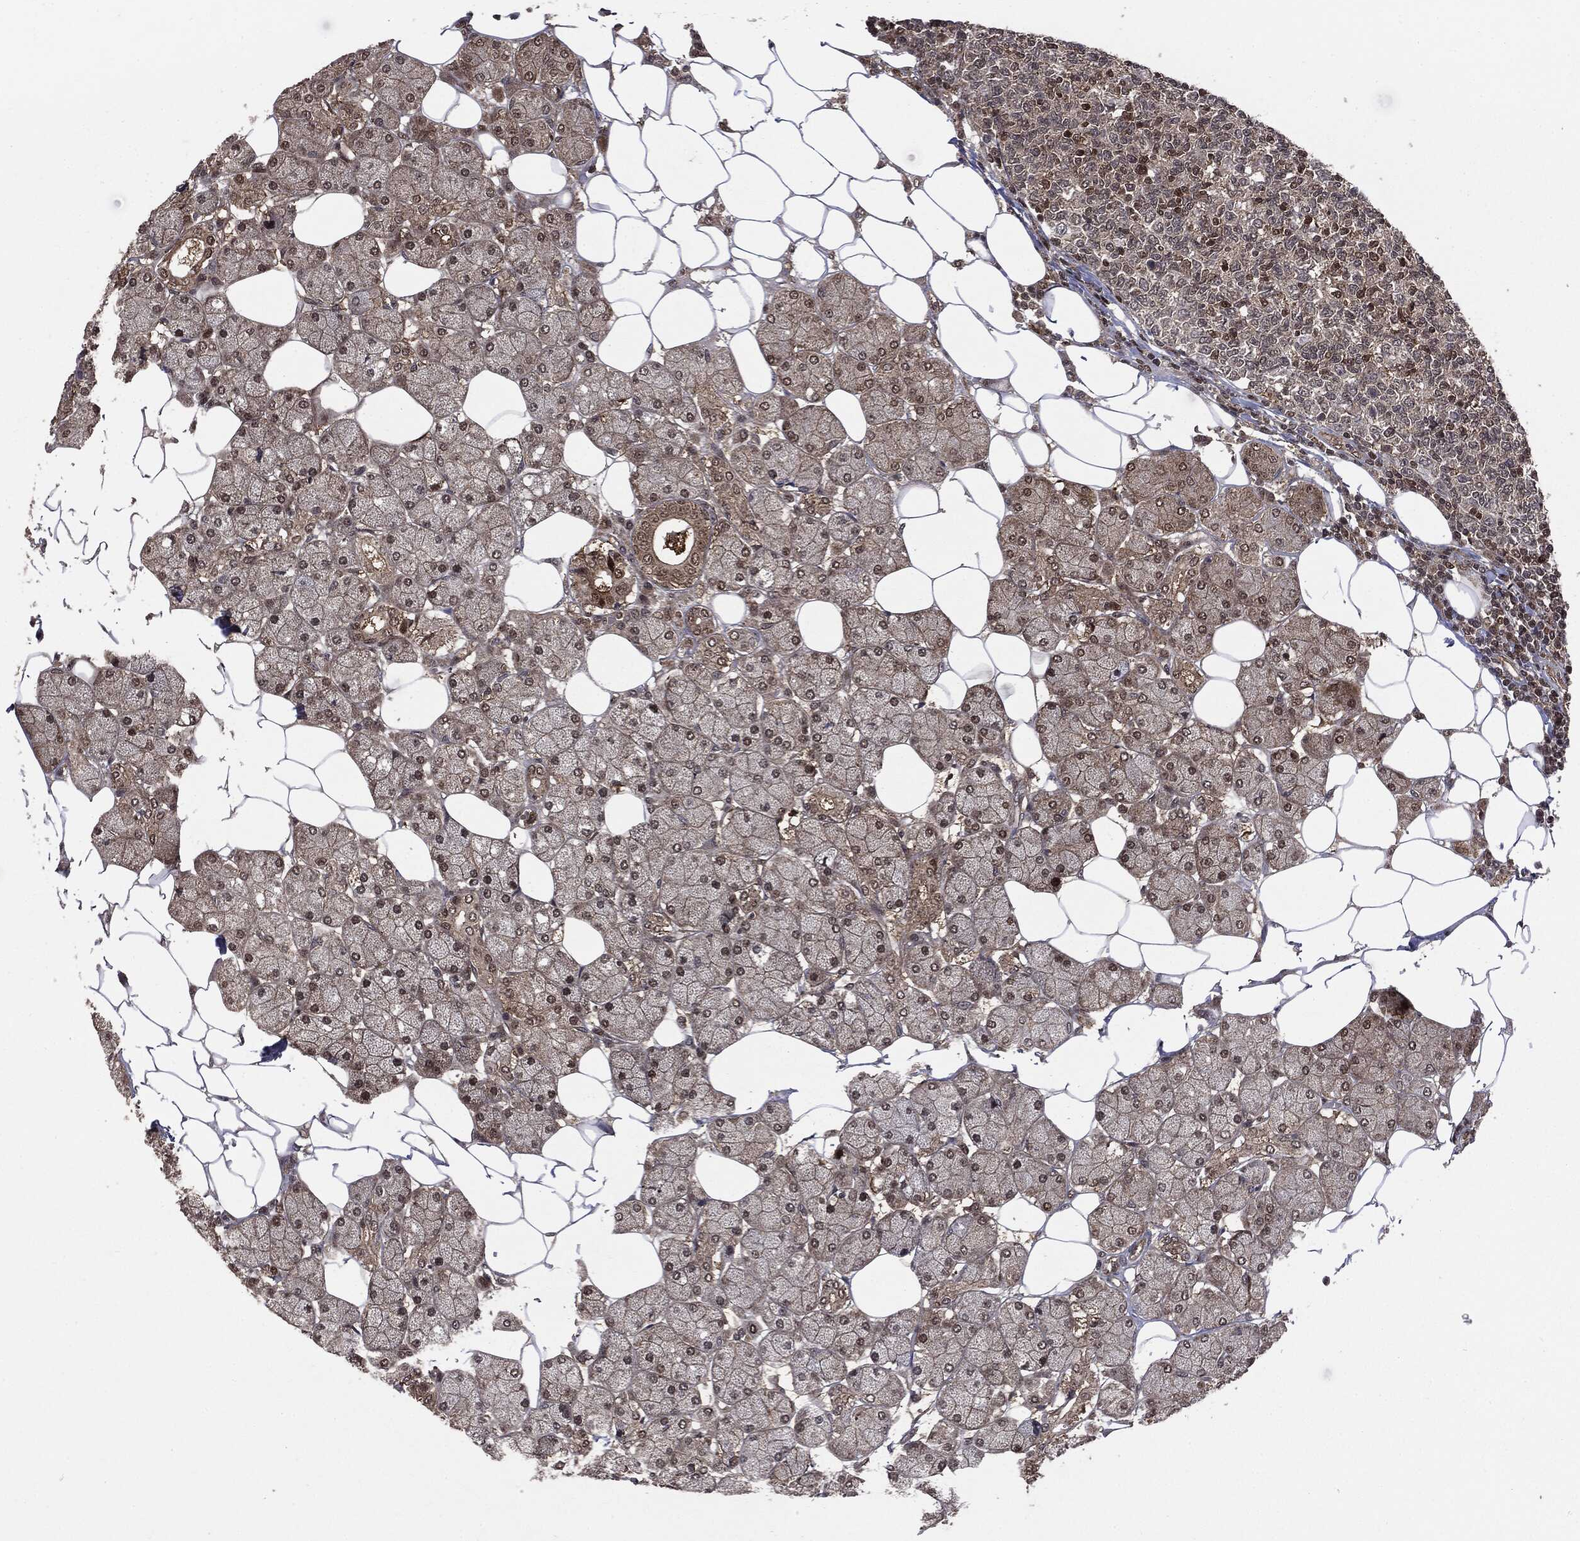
{"staining": {"intensity": "negative", "quantity": "none", "location": "none"}, "tissue": "lymph node", "cell_type": "Germinal center cells", "image_type": "normal", "snomed": [{"axis": "morphology", "description": "Normal tissue, NOS"}, {"axis": "topography", "description": "Lymph node"}, {"axis": "topography", "description": "Salivary gland"}], "caption": "DAB (3,3'-diaminobenzidine) immunohistochemical staining of normal lymph node exhibits no significant positivity in germinal center cells.", "gene": "PTPA", "patient": {"sex": "male", "age": 83}}